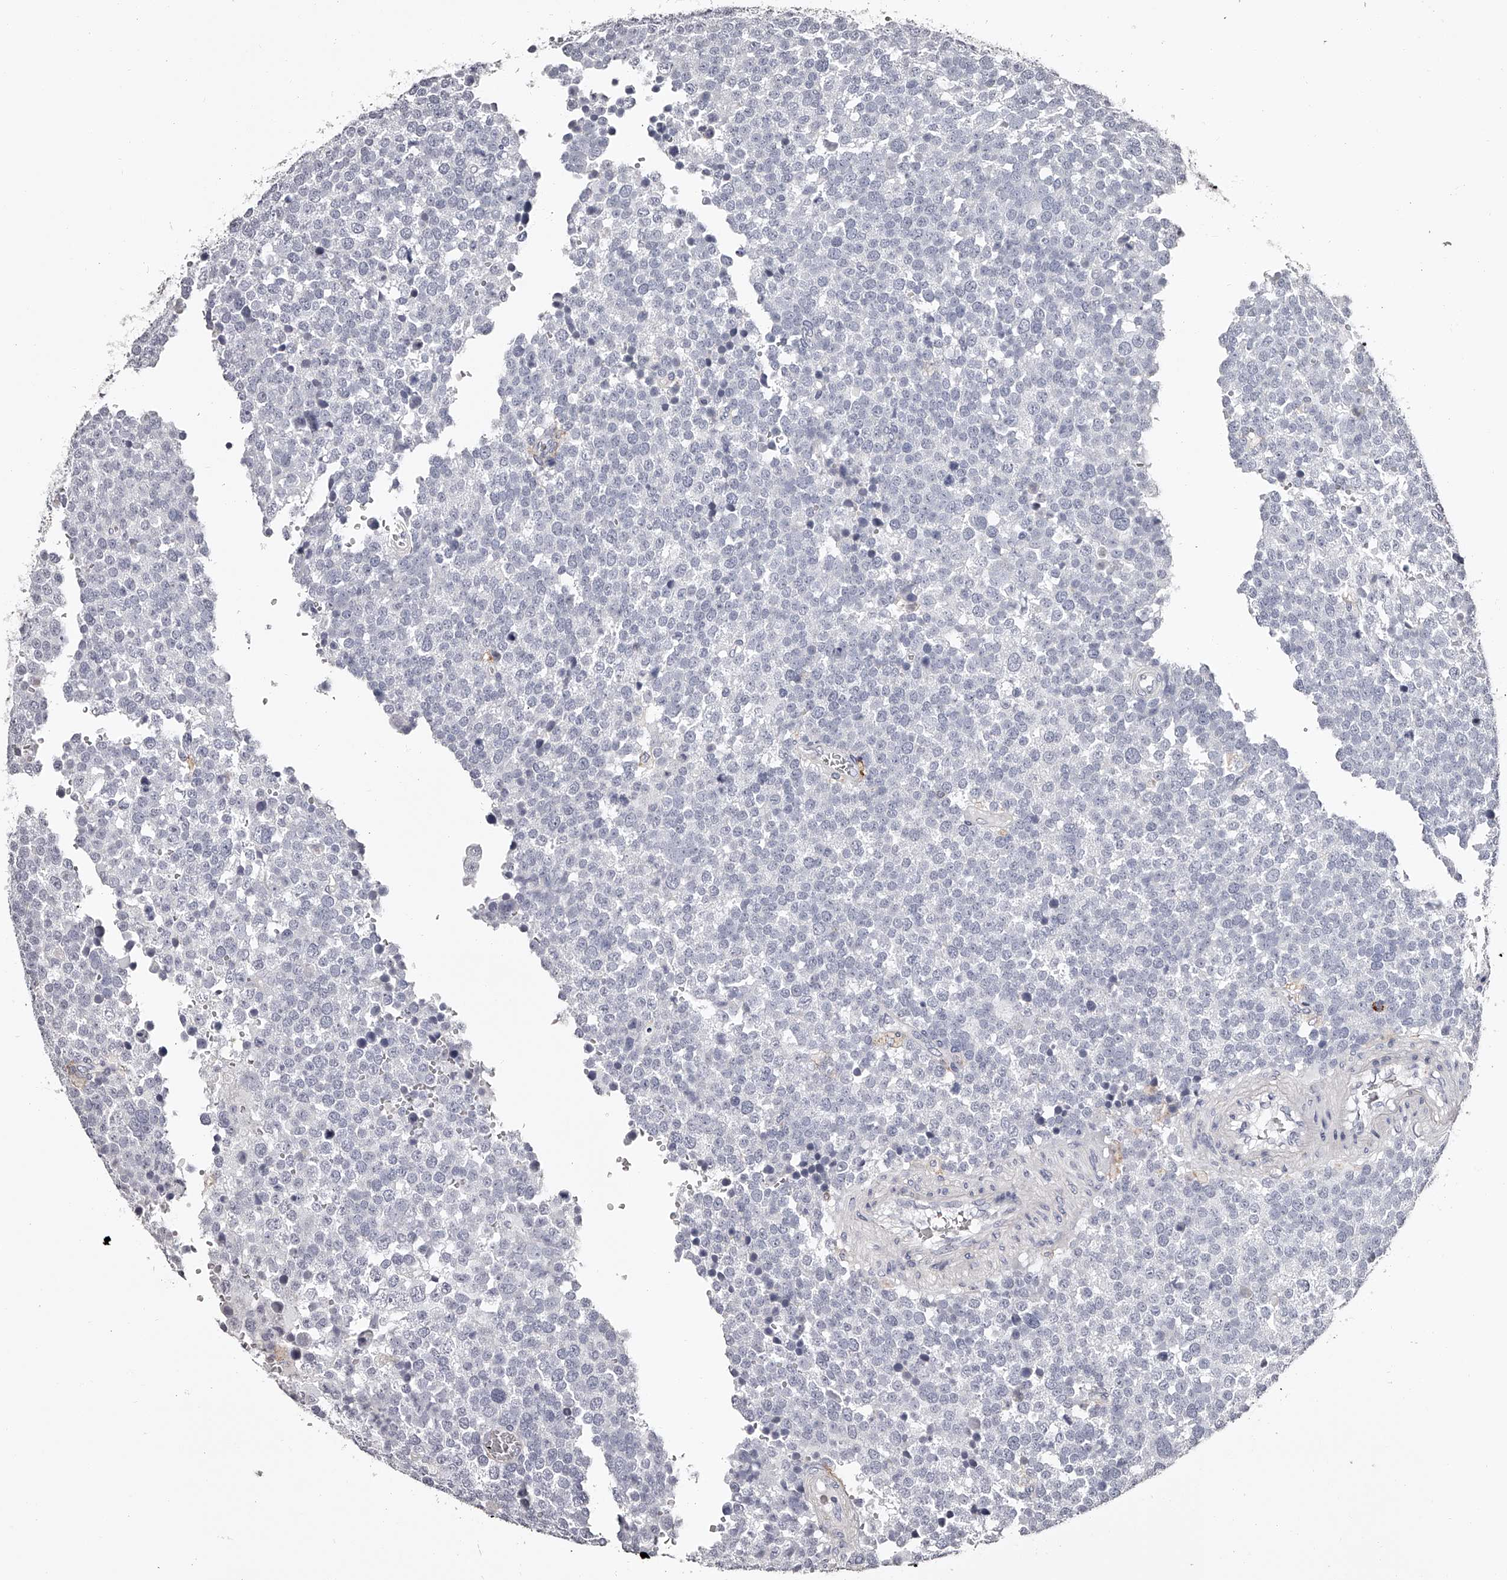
{"staining": {"intensity": "negative", "quantity": "none", "location": "none"}, "tissue": "testis cancer", "cell_type": "Tumor cells", "image_type": "cancer", "snomed": [{"axis": "morphology", "description": "Seminoma, NOS"}, {"axis": "topography", "description": "Testis"}], "caption": "IHC histopathology image of testis cancer (seminoma) stained for a protein (brown), which exhibits no expression in tumor cells.", "gene": "PACSIN1", "patient": {"sex": "male", "age": 71}}